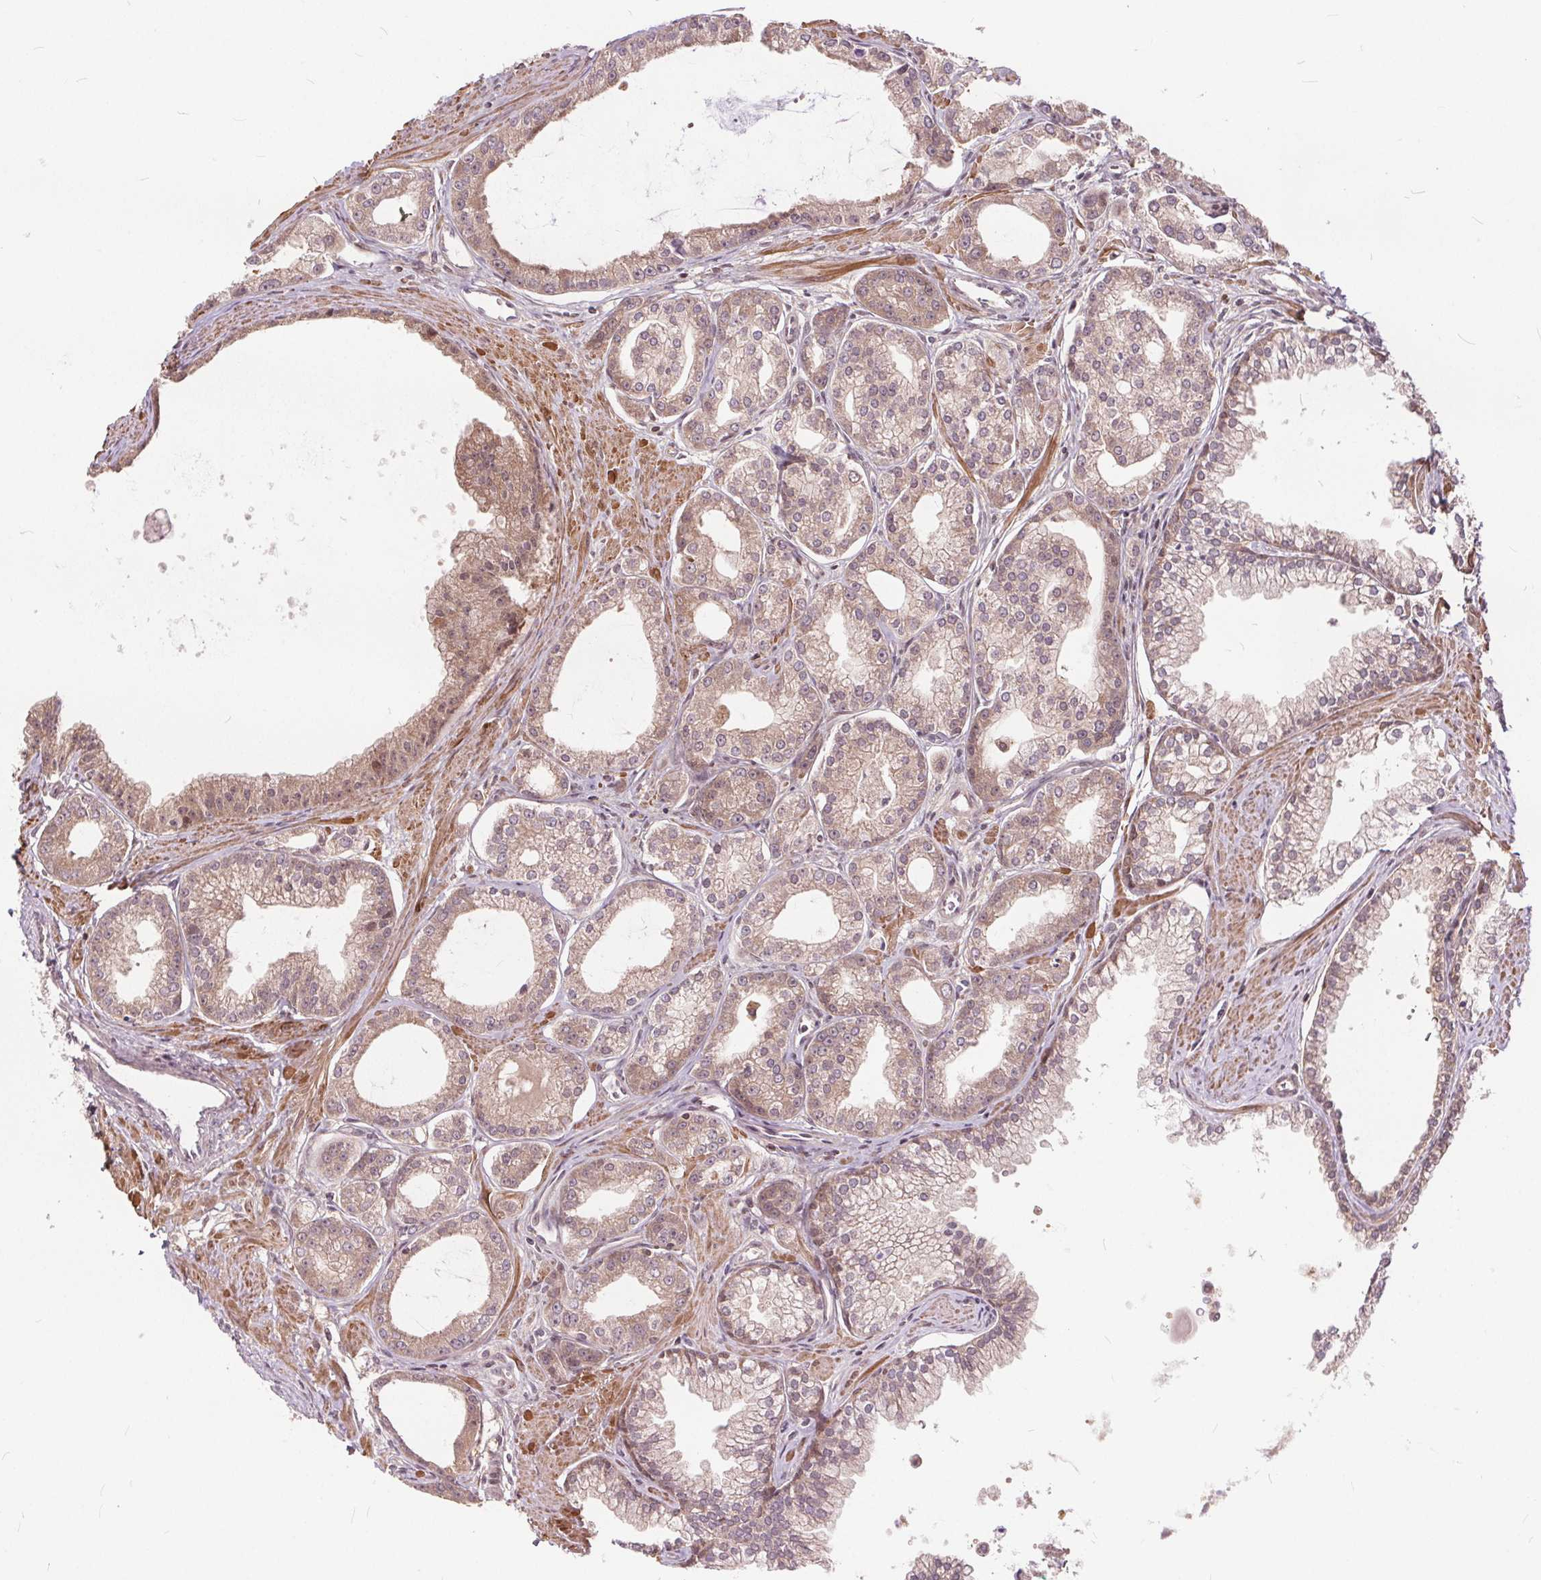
{"staining": {"intensity": "moderate", "quantity": "25%-75%", "location": "cytoplasmic/membranous"}, "tissue": "prostate cancer", "cell_type": "Tumor cells", "image_type": "cancer", "snomed": [{"axis": "morphology", "description": "Adenocarcinoma, NOS"}, {"axis": "topography", "description": "Prostate"}], "caption": "An immunohistochemistry (IHC) histopathology image of neoplastic tissue is shown. Protein staining in brown labels moderate cytoplasmic/membranous positivity in prostate adenocarcinoma within tumor cells. (DAB IHC, brown staining for protein, blue staining for nuclei).", "gene": "HIF1AN", "patient": {"sex": "male", "age": 71}}